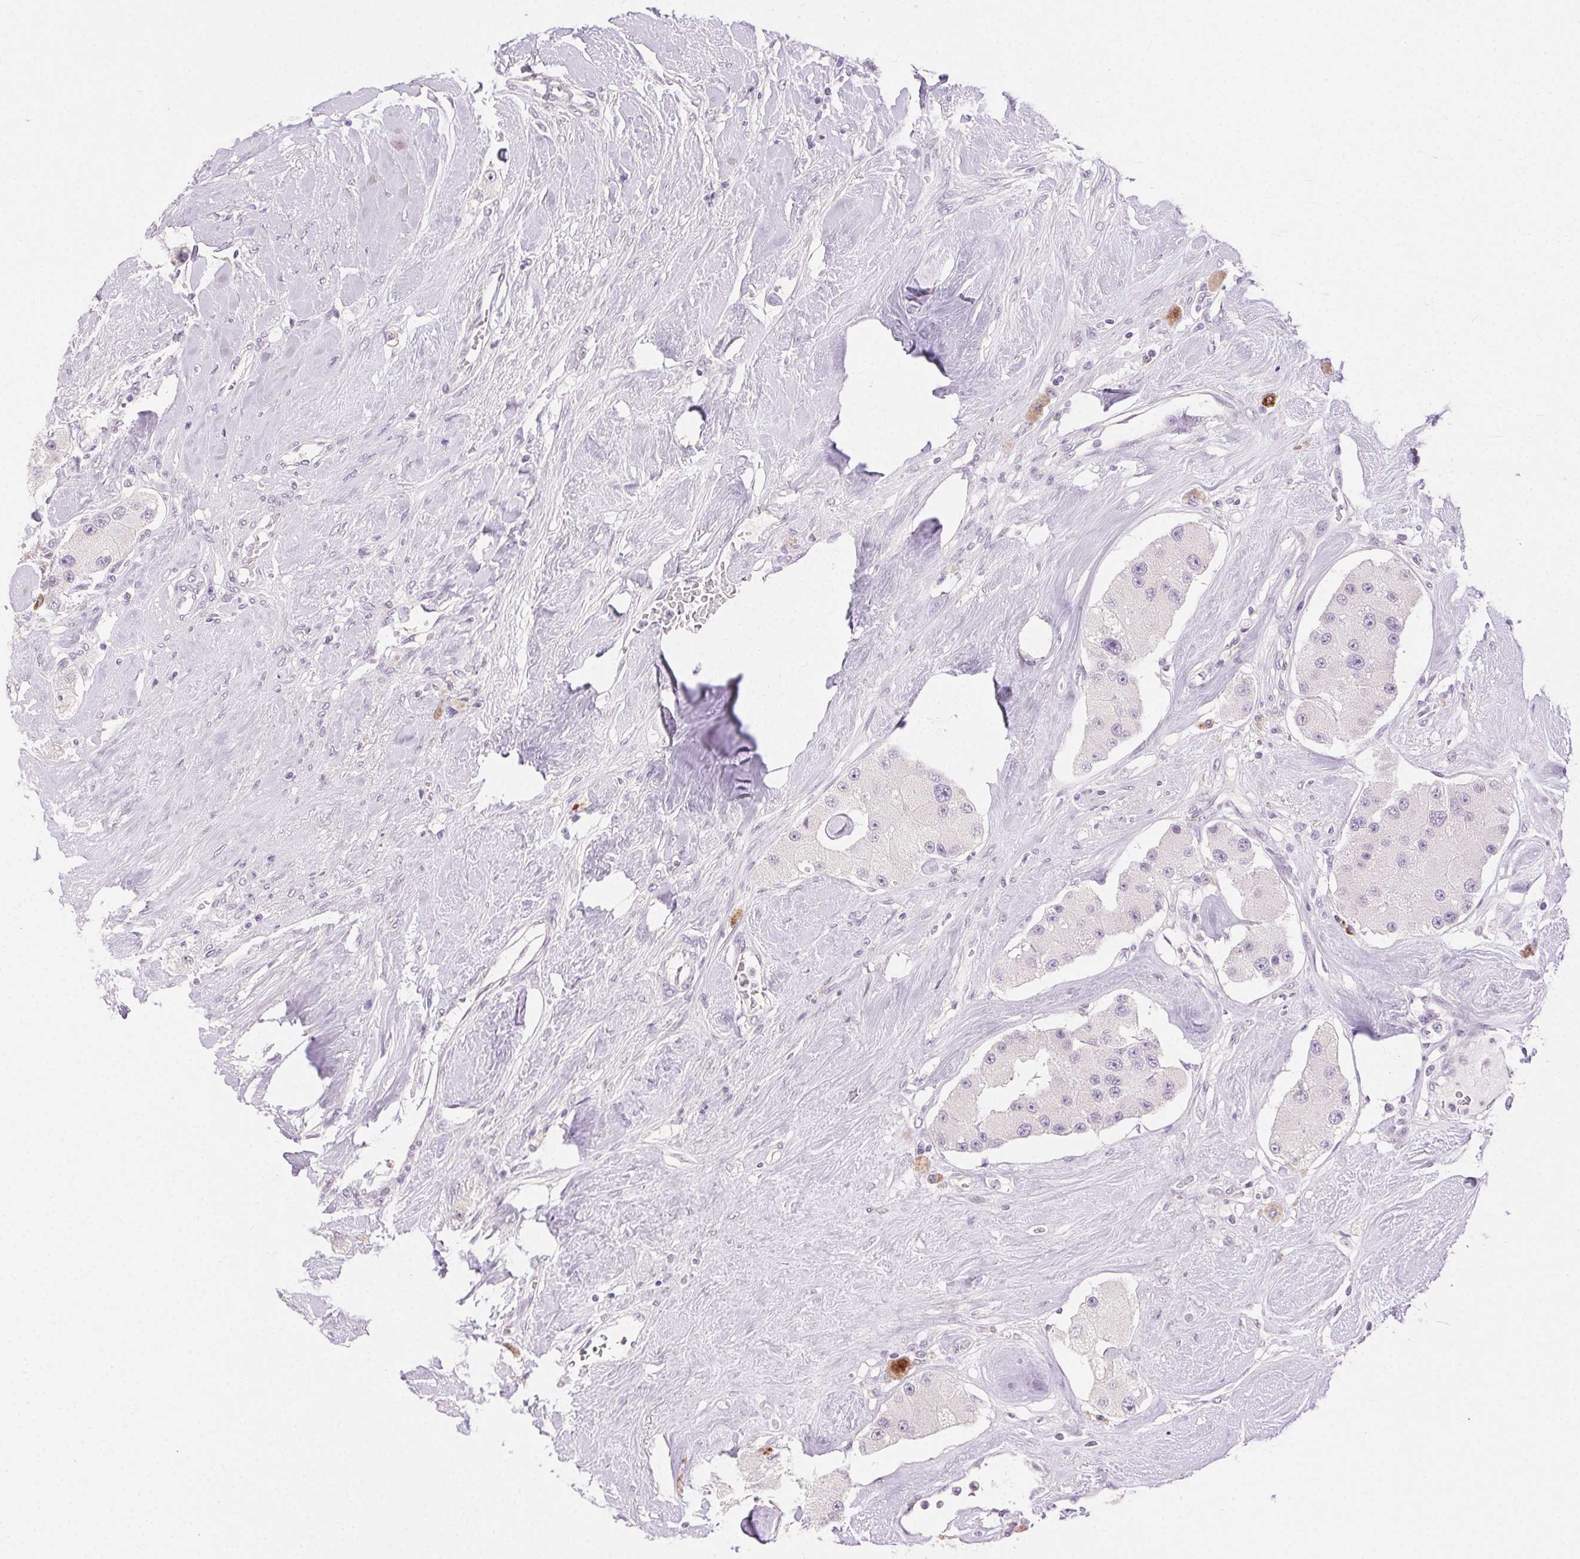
{"staining": {"intensity": "negative", "quantity": "none", "location": "none"}, "tissue": "carcinoid", "cell_type": "Tumor cells", "image_type": "cancer", "snomed": [{"axis": "morphology", "description": "Carcinoid, malignant, NOS"}, {"axis": "topography", "description": "Pancreas"}], "caption": "IHC micrograph of malignant carcinoid stained for a protein (brown), which demonstrates no expression in tumor cells. (Stains: DAB immunohistochemistry (IHC) with hematoxylin counter stain, Microscopy: brightfield microscopy at high magnification).", "gene": "AKAP5", "patient": {"sex": "male", "age": 41}}